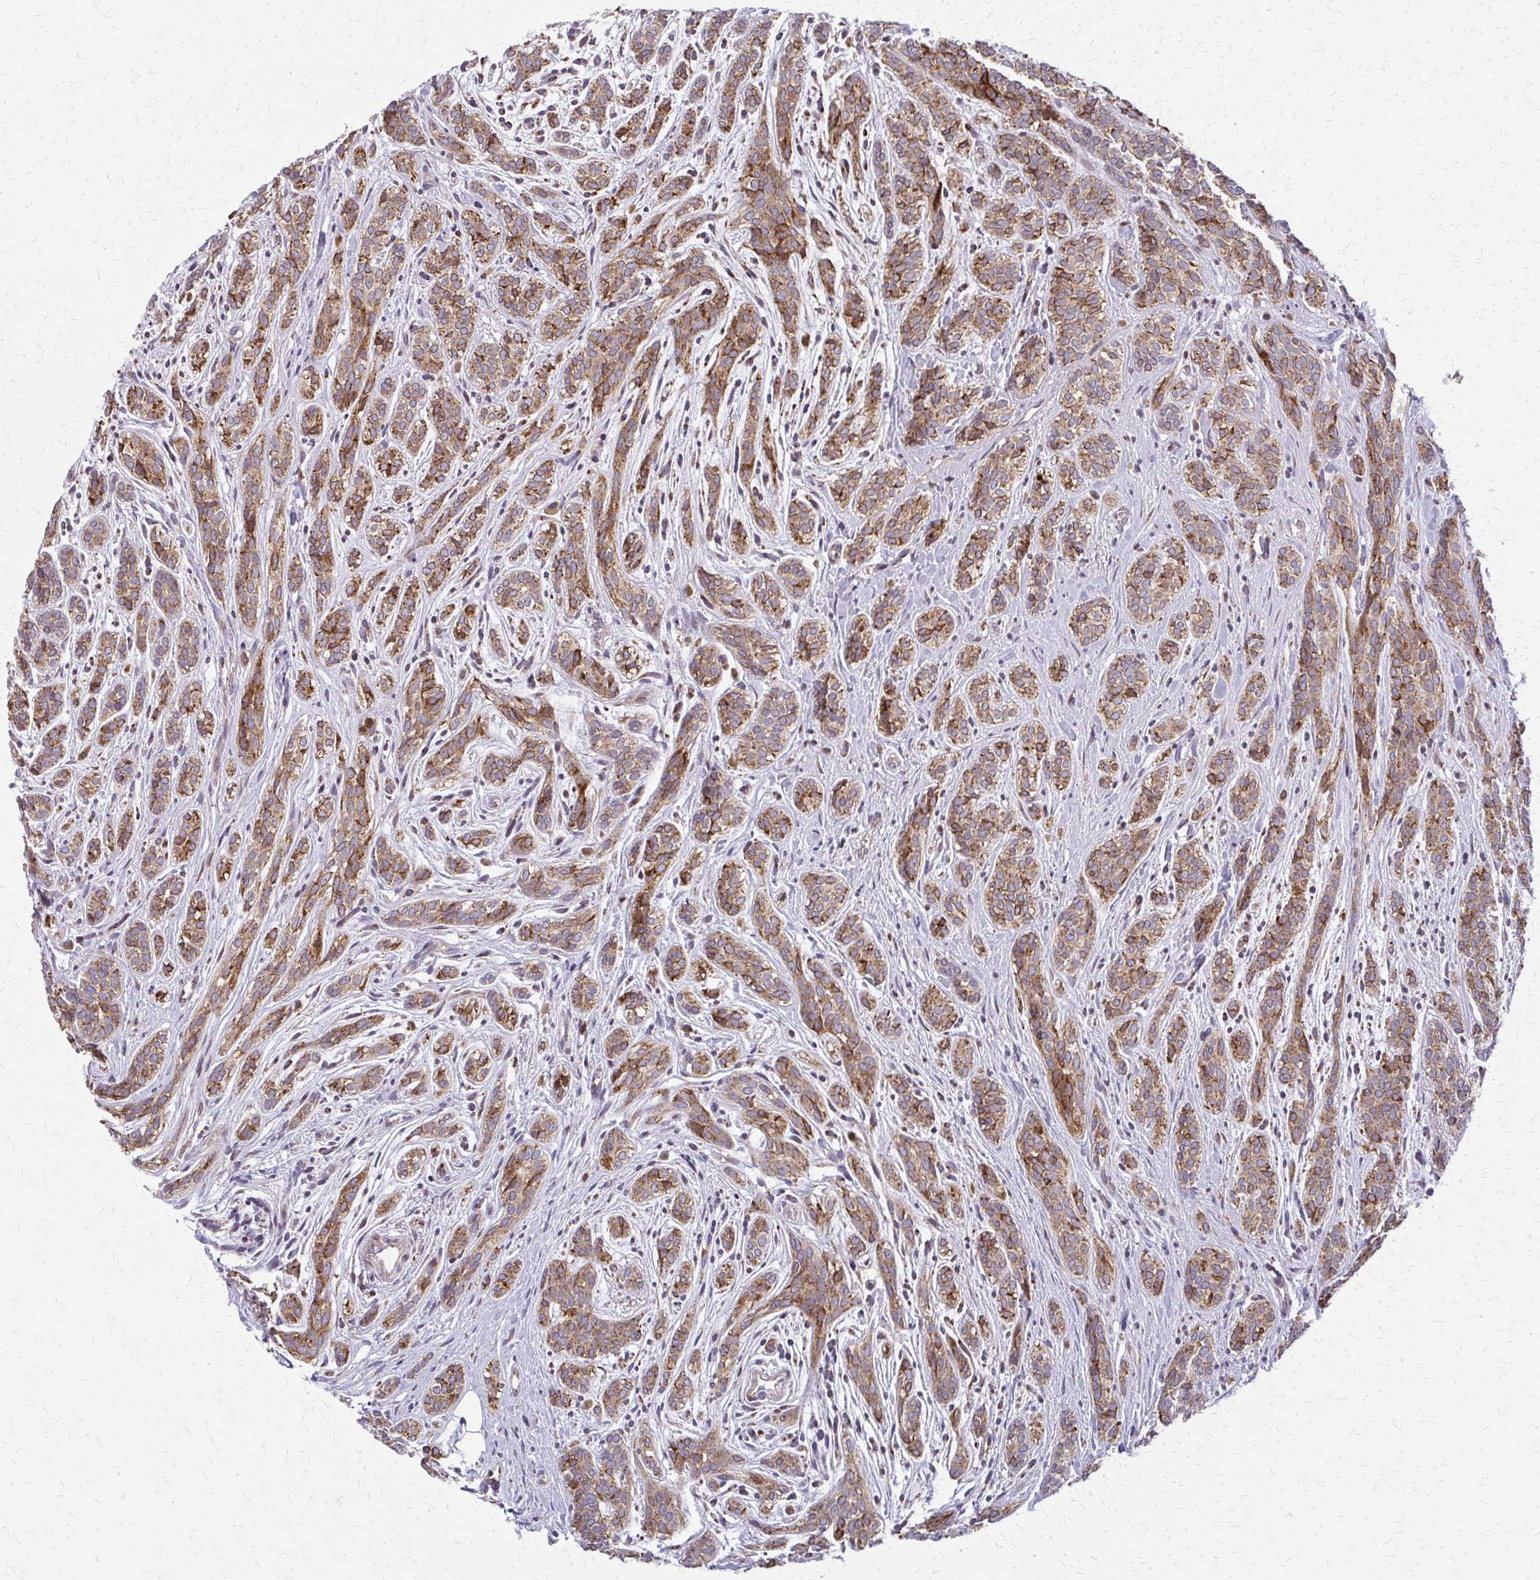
{"staining": {"intensity": "moderate", "quantity": ">75%", "location": "cytoplasmic/membranous"}, "tissue": "head and neck cancer", "cell_type": "Tumor cells", "image_type": "cancer", "snomed": [{"axis": "morphology", "description": "Adenocarcinoma, NOS"}, {"axis": "topography", "description": "Head-Neck"}], "caption": "This histopathology image shows immunohistochemistry (IHC) staining of adenocarcinoma (head and neck), with medium moderate cytoplasmic/membranous positivity in about >75% of tumor cells.", "gene": "MCCC1", "patient": {"sex": "female", "age": 57}}